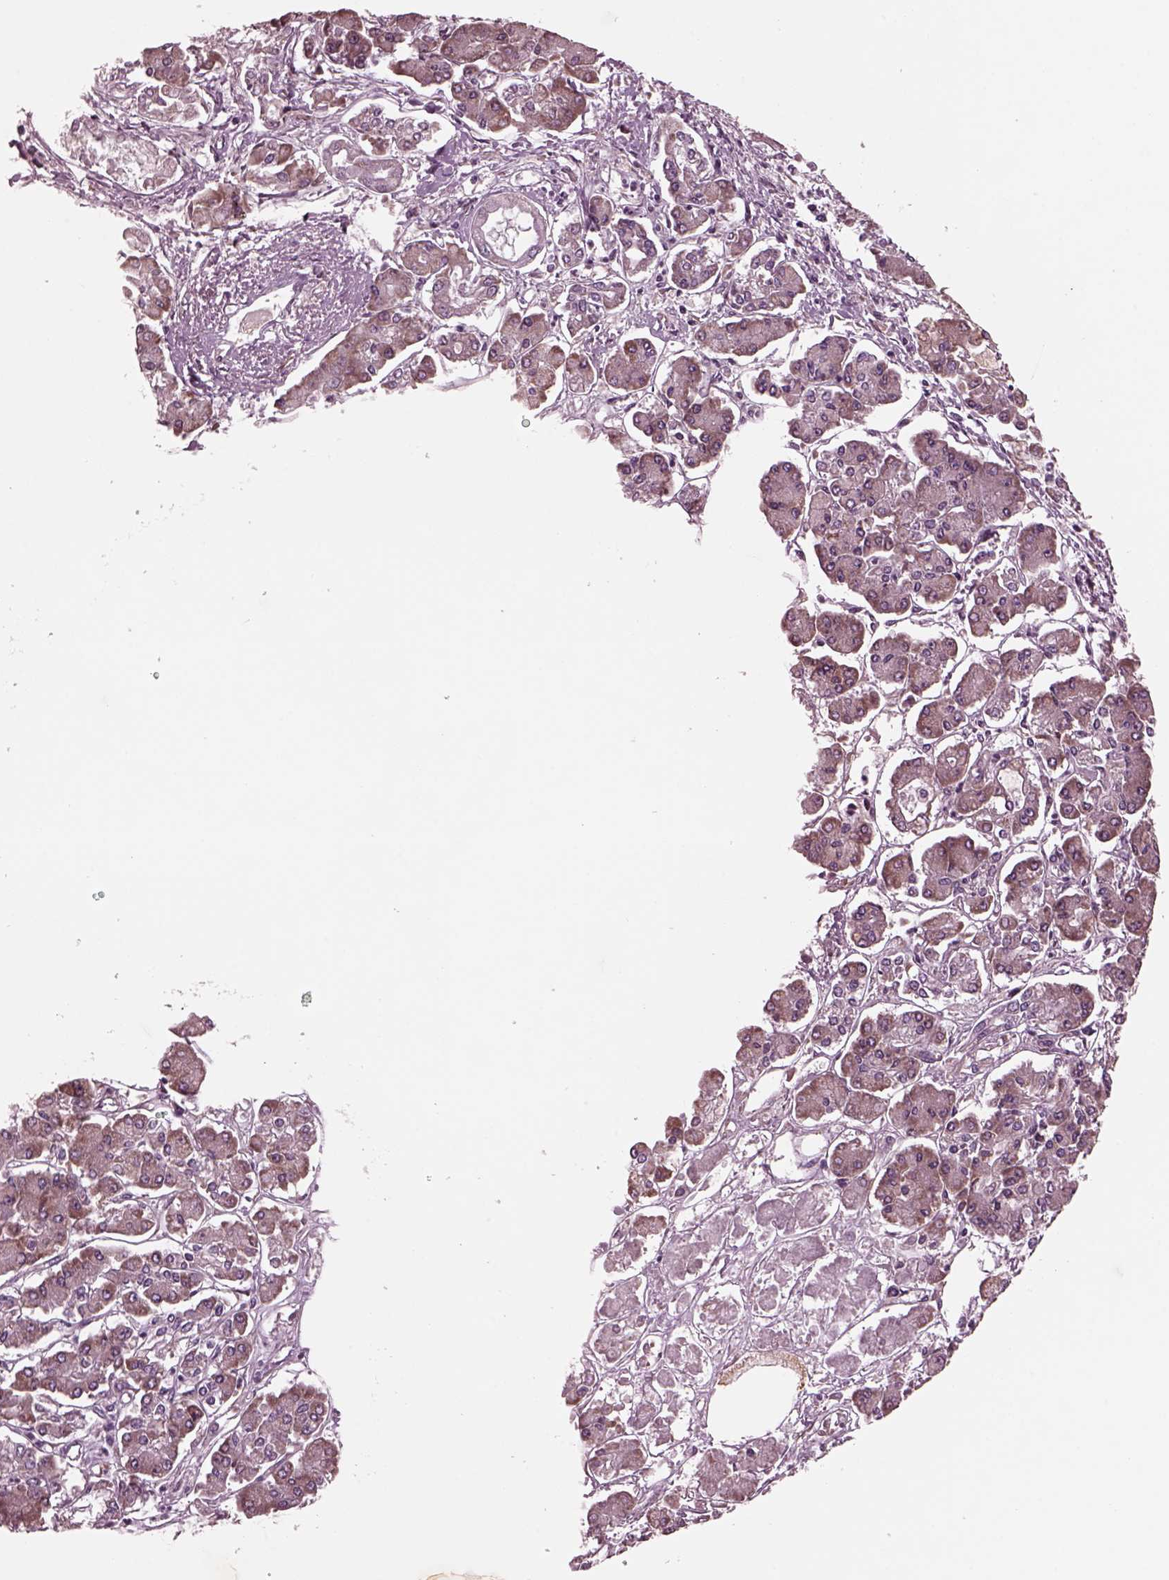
{"staining": {"intensity": "moderate", "quantity": "25%-75%", "location": "cytoplasmic/membranous"}, "tissue": "pancreatic cancer", "cell_type": "Tumor cells", "image_type": "cancer", "snomed": [{"axis": "morphology", "description": "Adenocarcinoma, NOS"}, {"axis": "topography", "description": "Pancreas"}], "caption": "DAB (3,3'-diaminobenzidine) immunohistochemical staining of human pancreatic adenocarcinoma demonstrates moderate cytoplasmic/membranous protein positivity in approximately 25%-75% of tumor cells.", "gene": "AP4M1", "patient": {"sex": "male", "age": 85}}